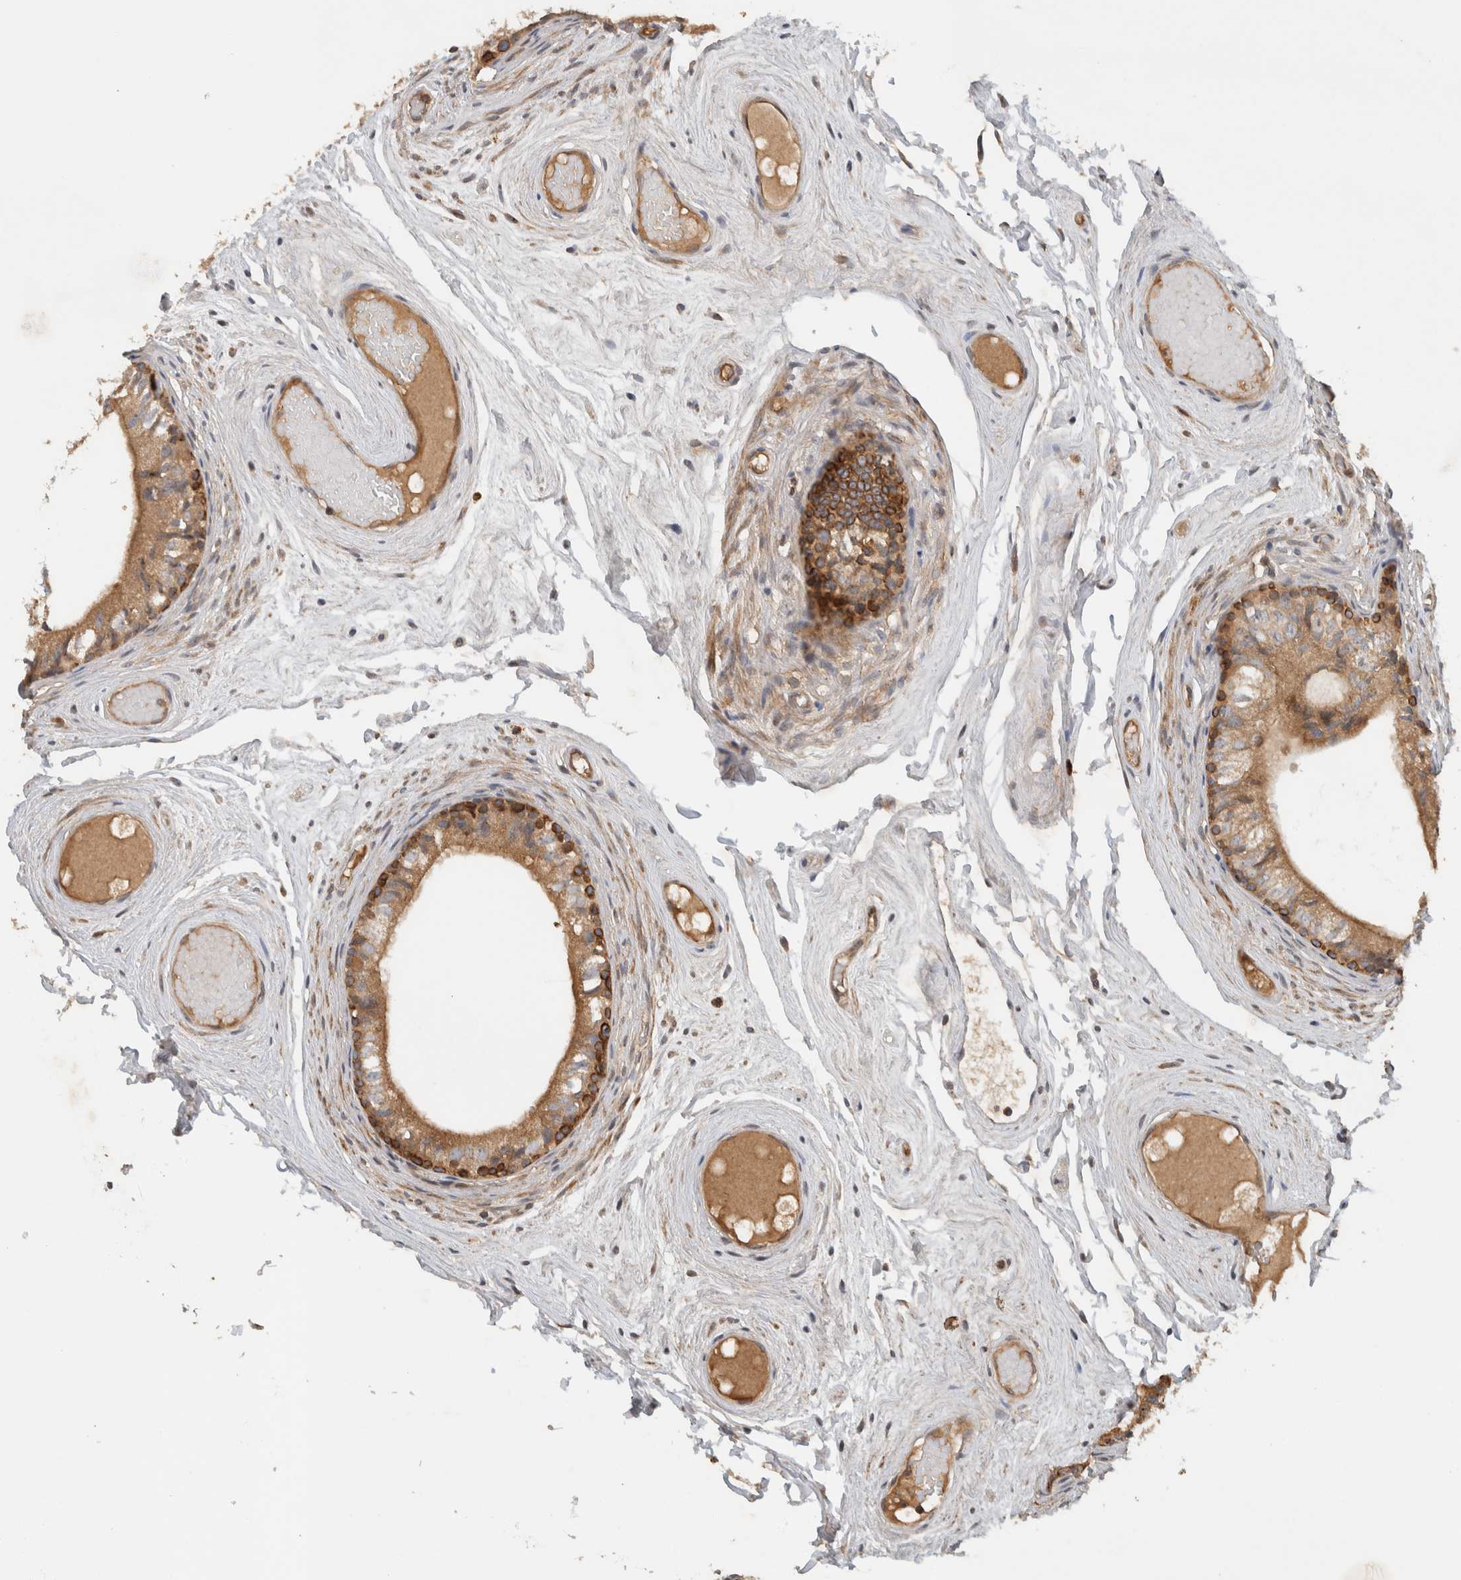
{"staining": {"intensity": "strong", "quantity": "<25%", "location": "cytoplasmic/membranous"}, "tissue": "epididymis", "cell_type": "Glandular cells", "image_type": "normal", "snomed": [{"axis": "morphology", "description": "Normal tissue, NOS"}, {"axis": "topography", "description": "Epididymis"}], "caption": "This is an image of immunohistochemistry (IHC) staining of benign epididymis, which shows strong expression in the cytoplasmic/membranous of glandular cells.", "gene": "ARMC9", "patient": {"sex": "male", "age": 79}}